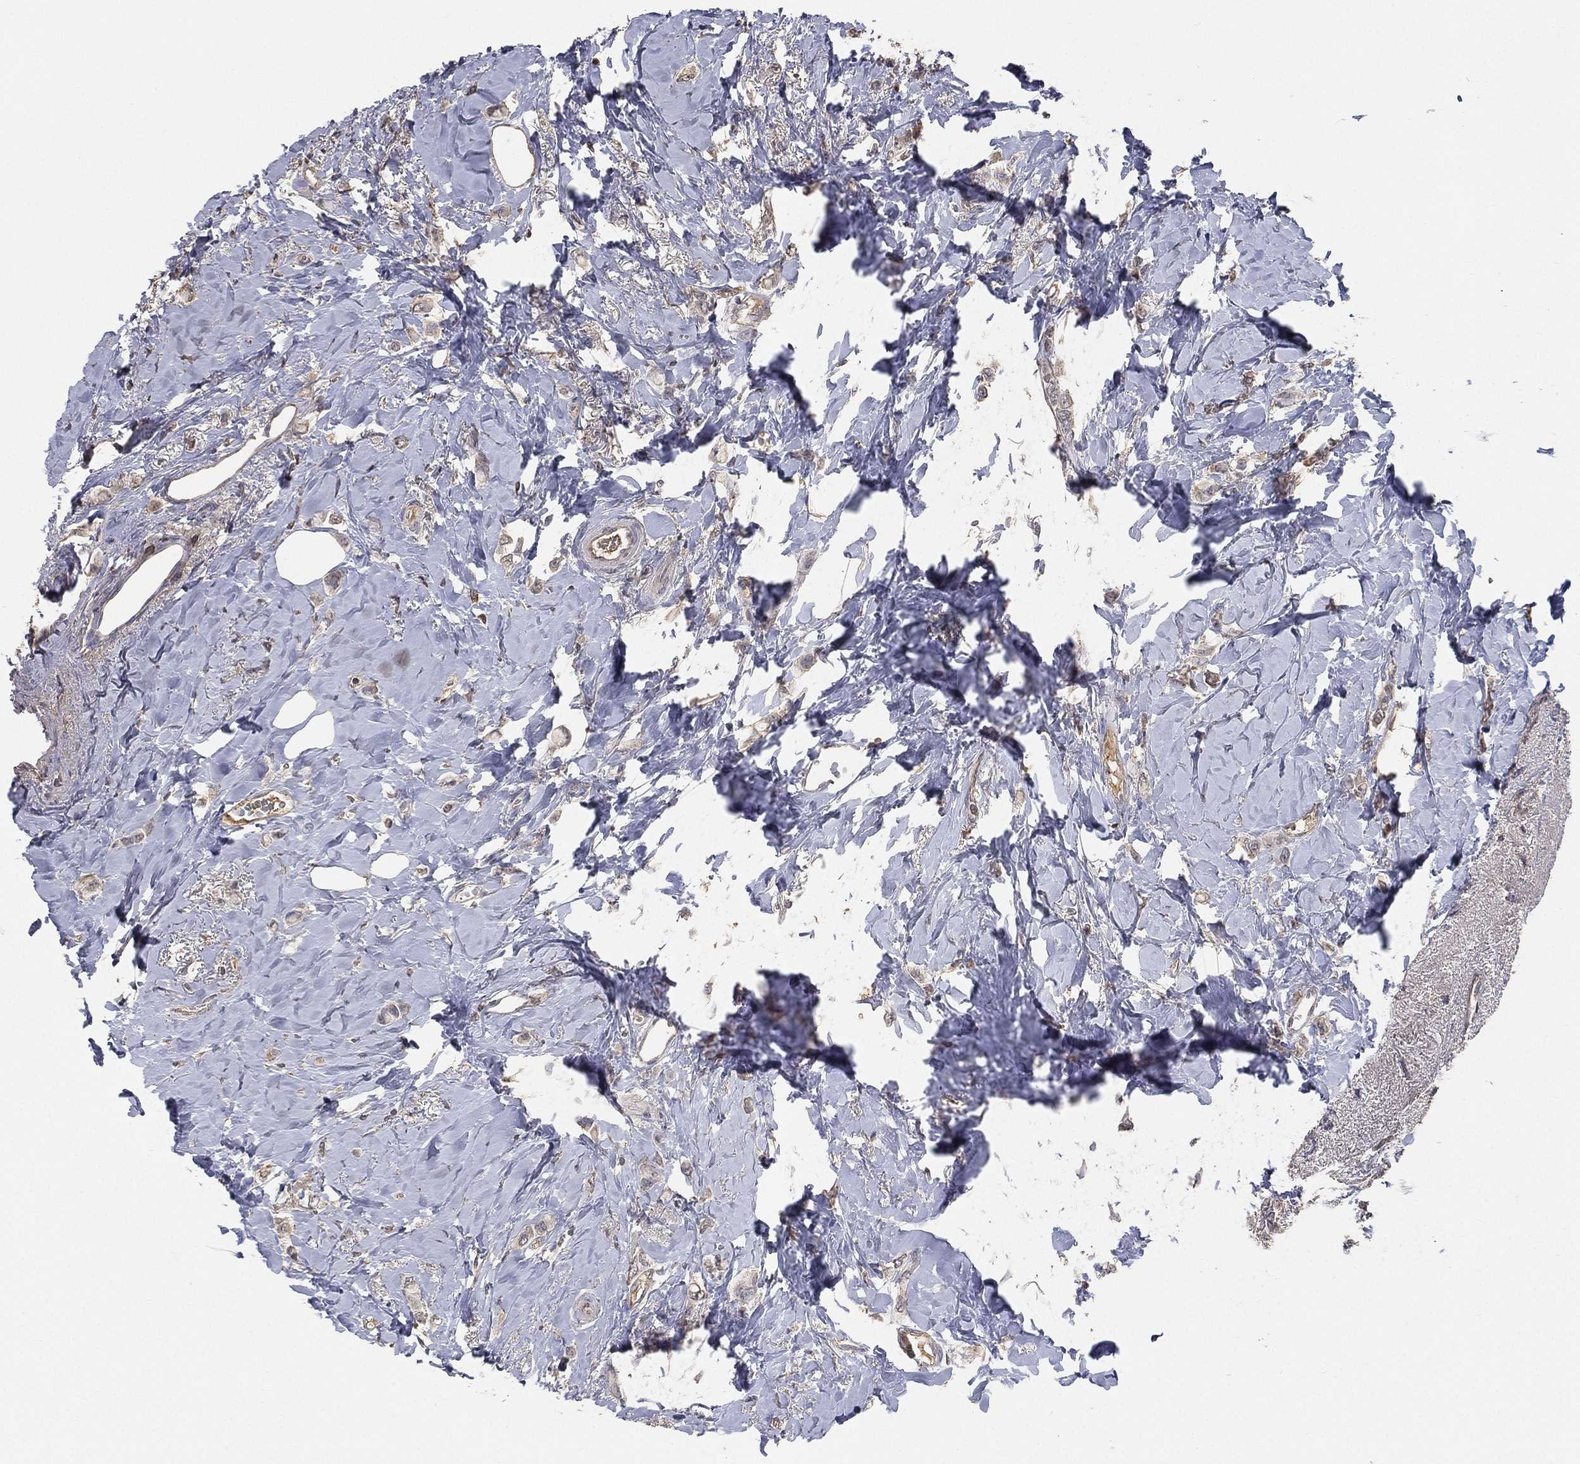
{"staining": {"intensity": "negative", "quantity": "none", "location": "none"}, "tissue": "breast cancer", "cell_type": "Tumor cells", "image_type": "cancer", "snomed": [{"axis": "morphology", "description": "Lobular carcinoma"}, {"axis": "topography", "description": "Breast"}], "caption": "An immunohistochemistry image of breast cancer (lobular carcinoma) is shown. There is no staining in tumor cells of breast cancer (lobular carcinoma).", "gene": "SNAP25", "patient": {"sex": "female", "age": 66}}